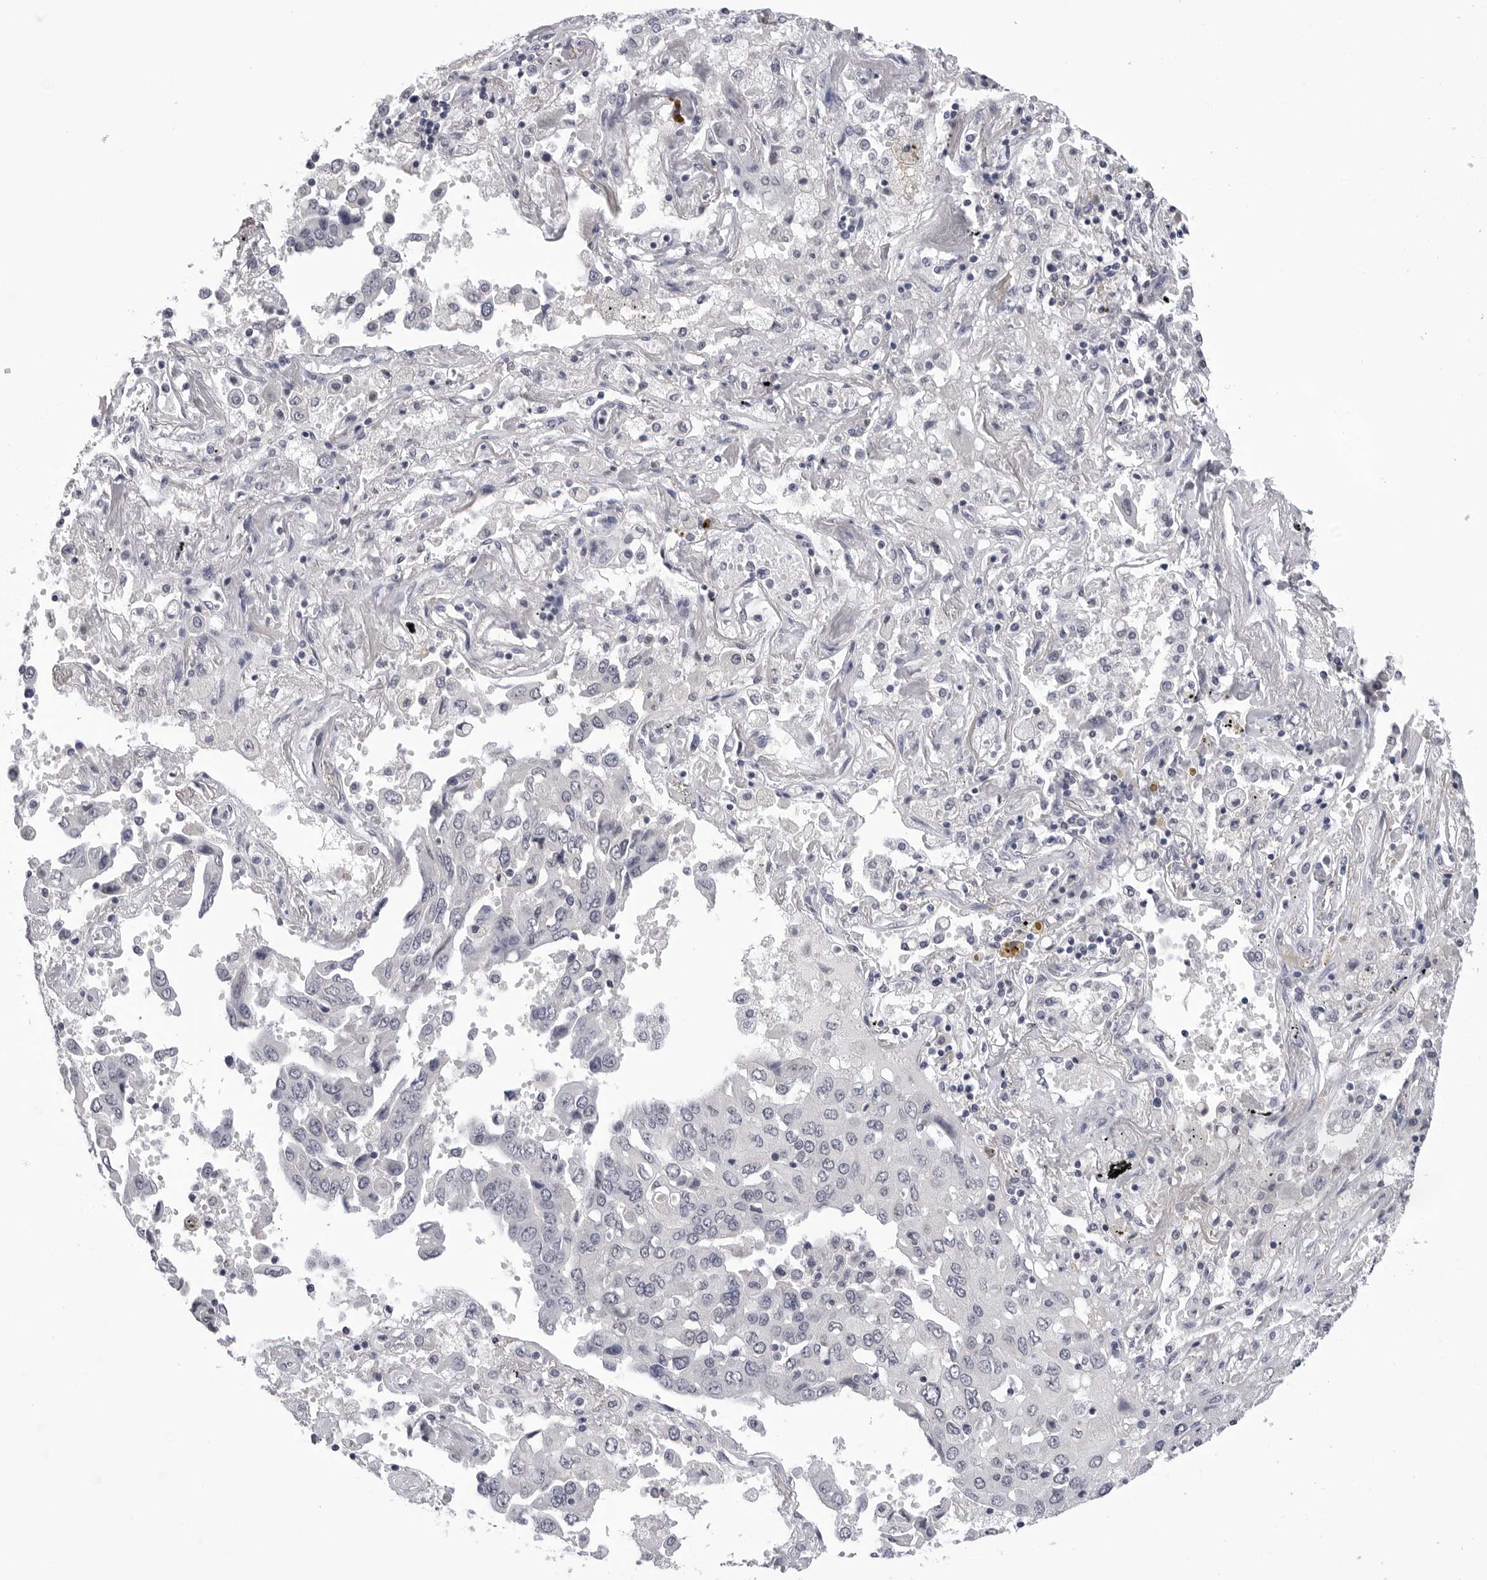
{"staining": {"intensity": "negative", "quantity": "none", "location": "none"}, "tissue": "lung cancer", "cell_type": "Tumor cells", "image_type": "cancer", "snomed": [{"axis": "morphology", "description": "Adenocarcinoma, NOS"}, {"axis": "topography", "description": "Lung"}], "caption": "Lung adenocarcinoma was stained to show a protein in brown. There is no significant positivity in tumor cells. (IHC, brightfield microscopy, high magnification).", "gene": "CDK20", "patient": {"sex": "female", "age": 65}}